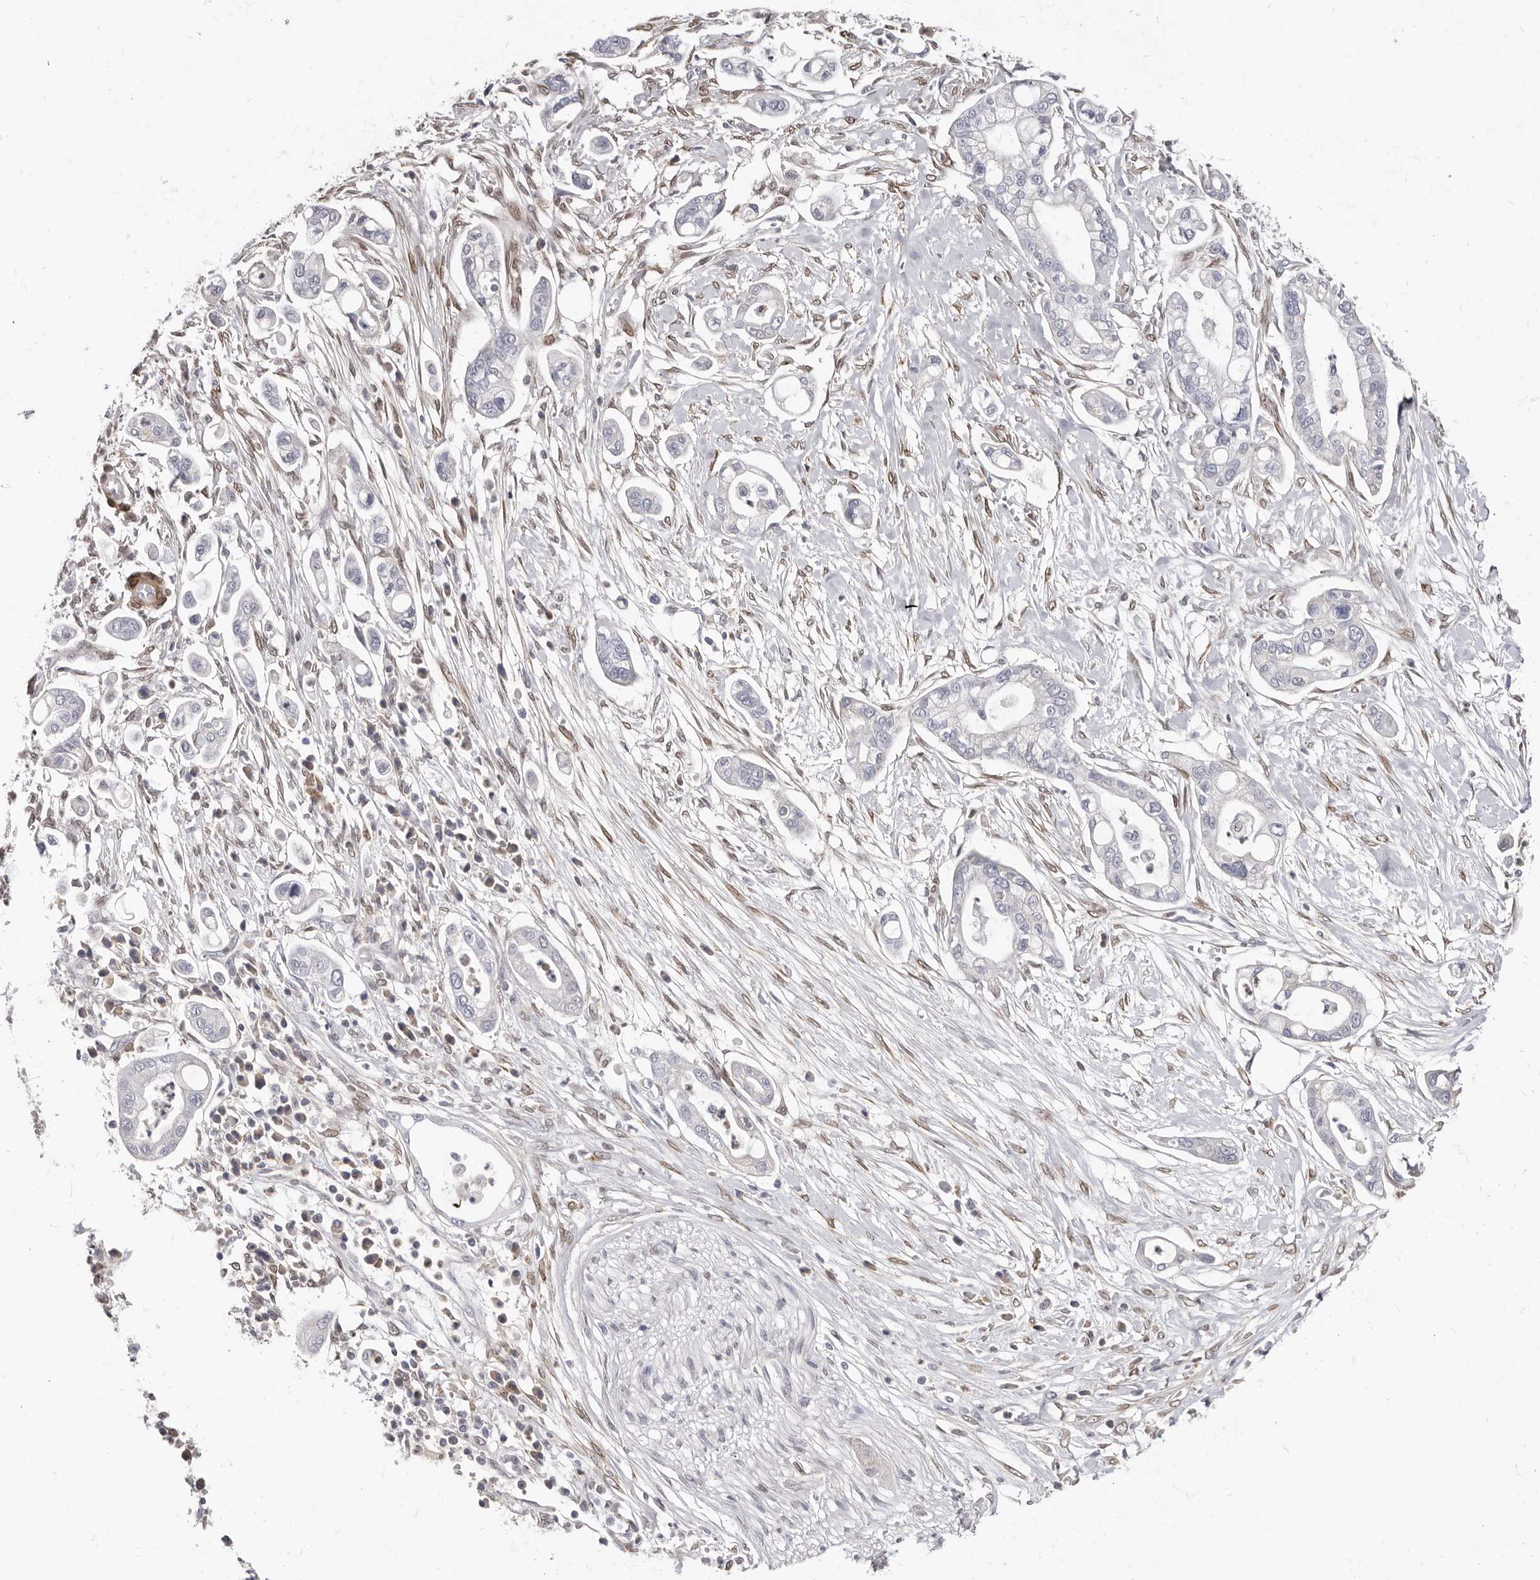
{"staining": {"intensity": "negative", "quantity": "none", "location": "none"}, "tissue": "pancreatic cancer", "cell_type": "Tumor cells", "image_type": "cancer", "snomed": [{"axis": "morphology", "description": "Adenocarcinoma, NOS"}, {"axis": "topography", "description": "Pancreas"}], "caption": "This is an IHC histopathology image of pancreatic cancer. There is no staining in tumor cells.", "gene": "MRGPRF", "patient": {"sex": "male", "age": 68}}